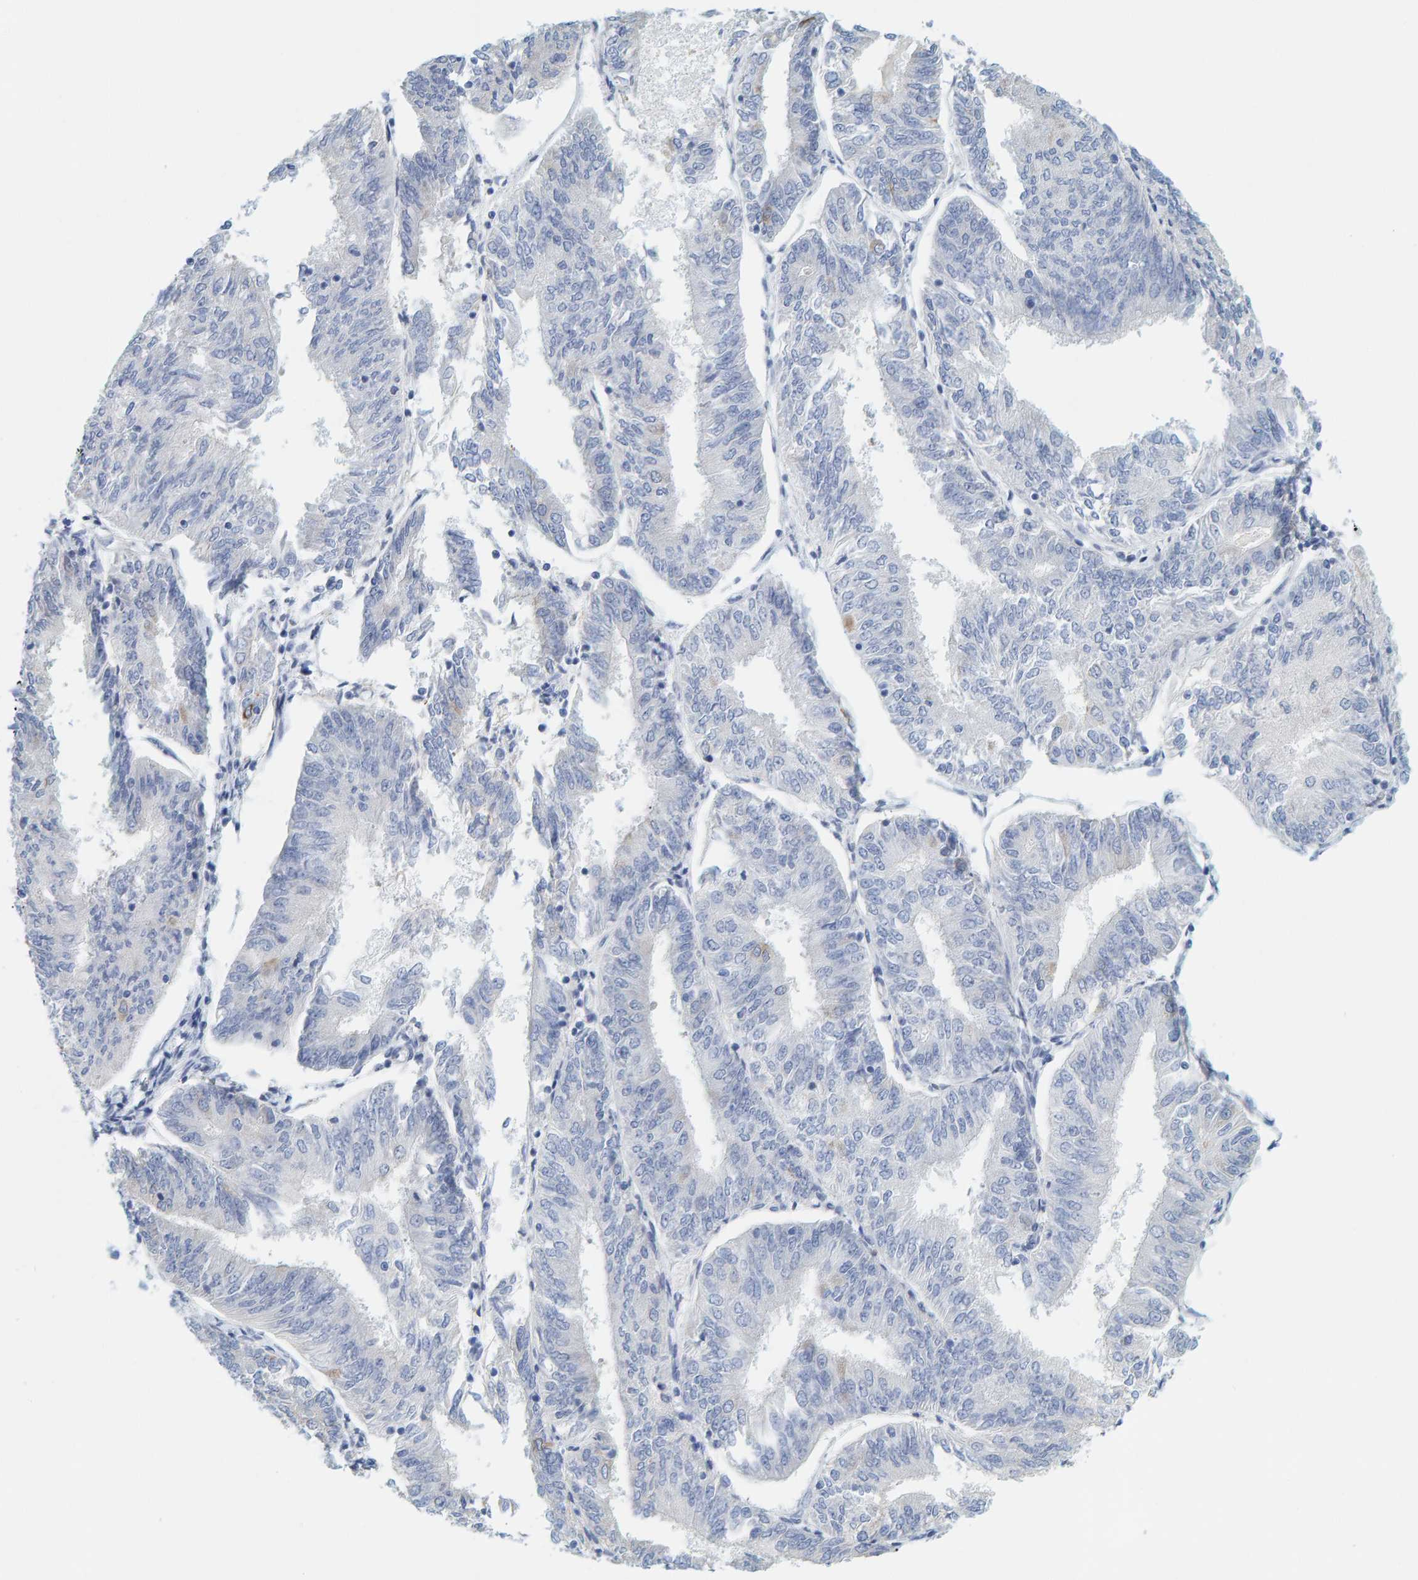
{"staining": {"intensity": "negative", "quantity": "none", "location": "none"}, "tissue": "endometrial cancer", "cell_type": "Tumor cells", "image_type": "cancer", "snomed": [{"axis": "morphology", "description": "Adenocarcinoma, NOS"}, {"axis": "topography", "description": "Endometrium"}], "caption": "This is a micrograph of immunohistochemistry (IHC) staining of endometrial cancer (adenocarcinoma), which shows no positivity in tumor cells.", "gene": "MAP1B", "patient": {"sex": "female", "age": 58}}